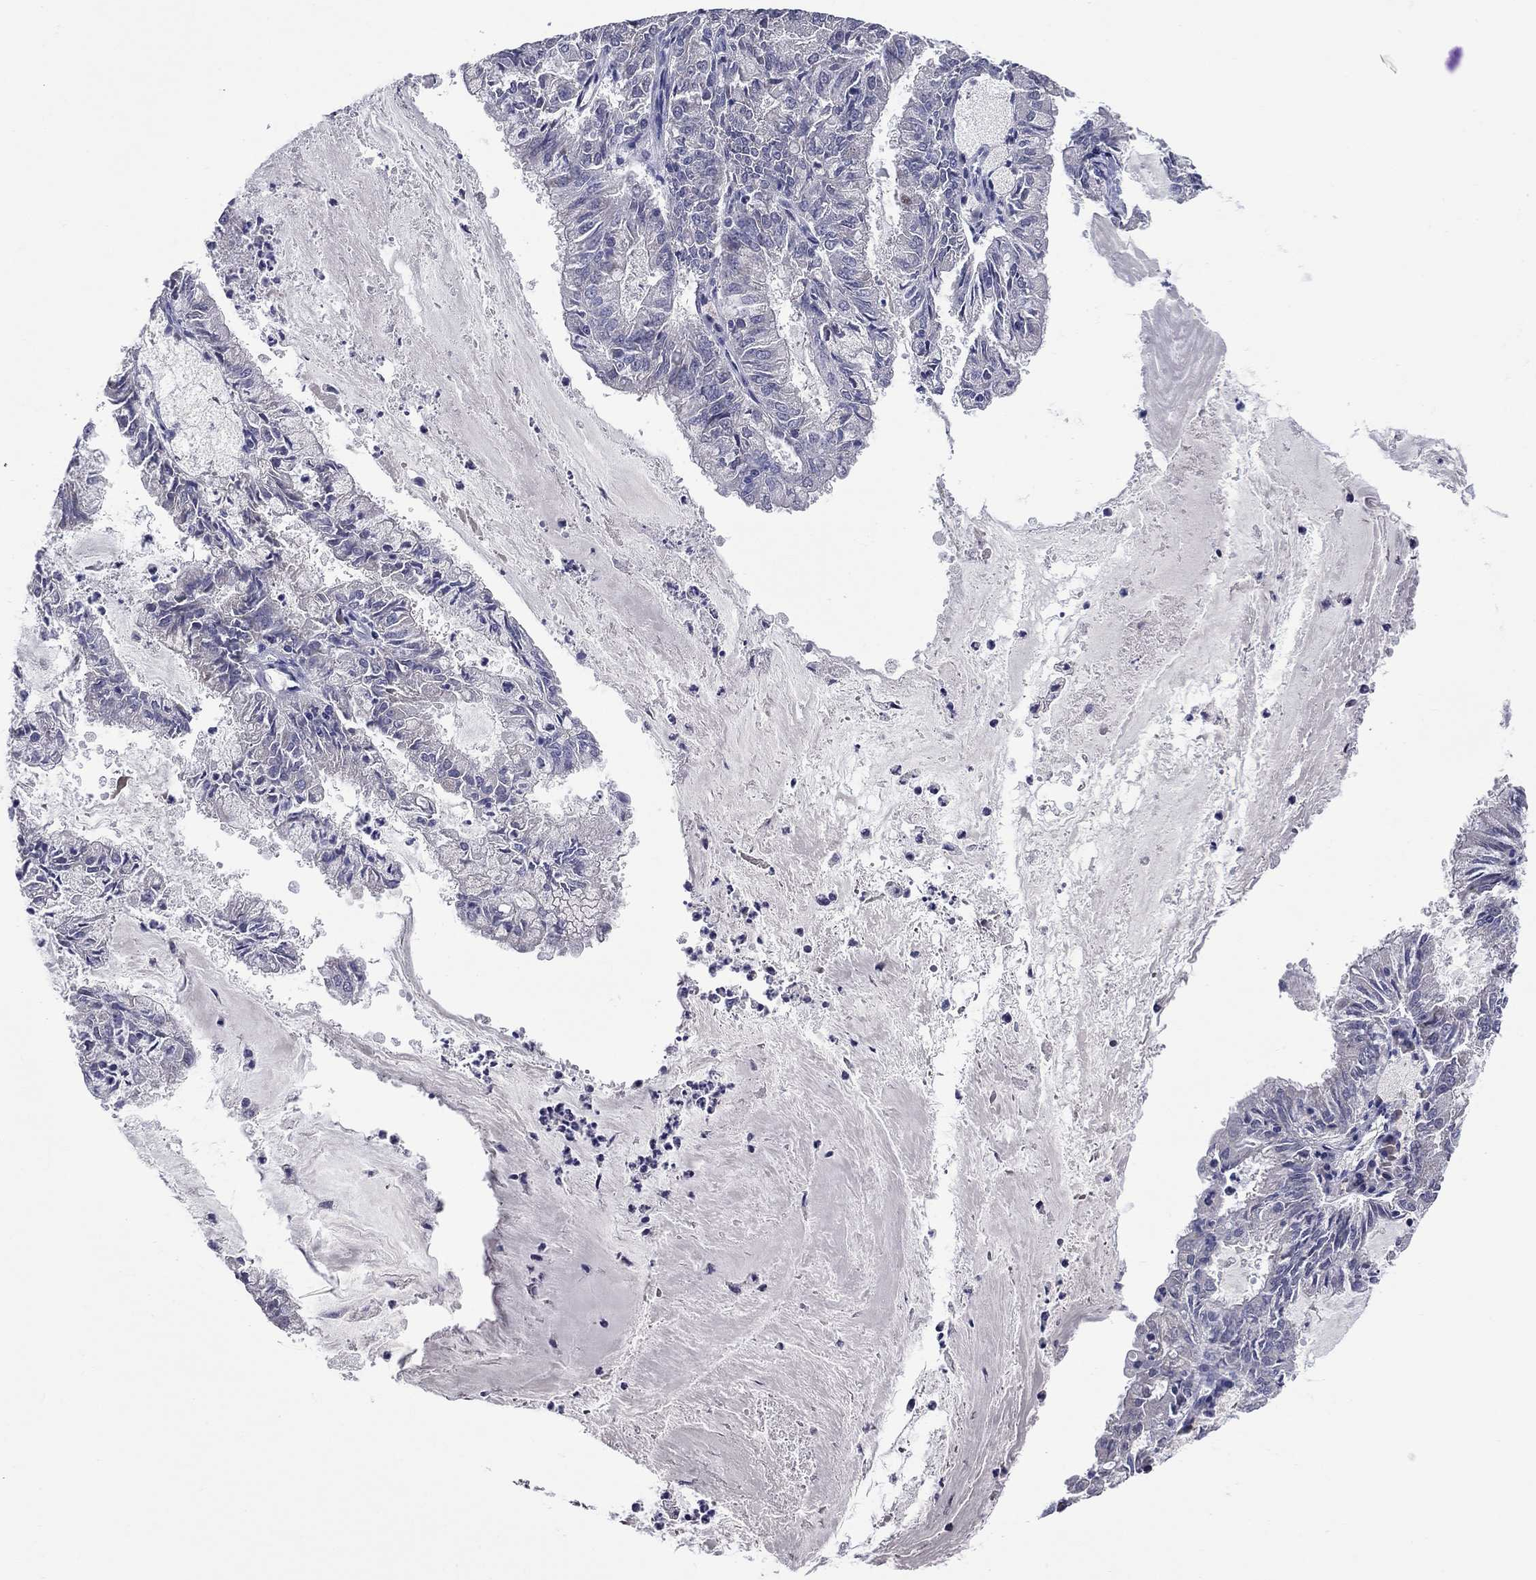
{"staining": {"intensity": "negative", "quantity": "none", "location": "none"}, "tissue": "endometrial cancer", "cell_type": "Tumor cells", "image_type": "cancer", "snomed": [{"axis": "morphology", "description": "Adenocarcinoma, NOS"}, {"axis": "topography", "description": "Endometrium"}], "caption": "This is an immunohistochemistry histopathology image of human adenocarcinoma (endometrial). There is no staining in tumor cells.", "gene": "UNC119B", "patient": {"sex": "female", "age": 57}}